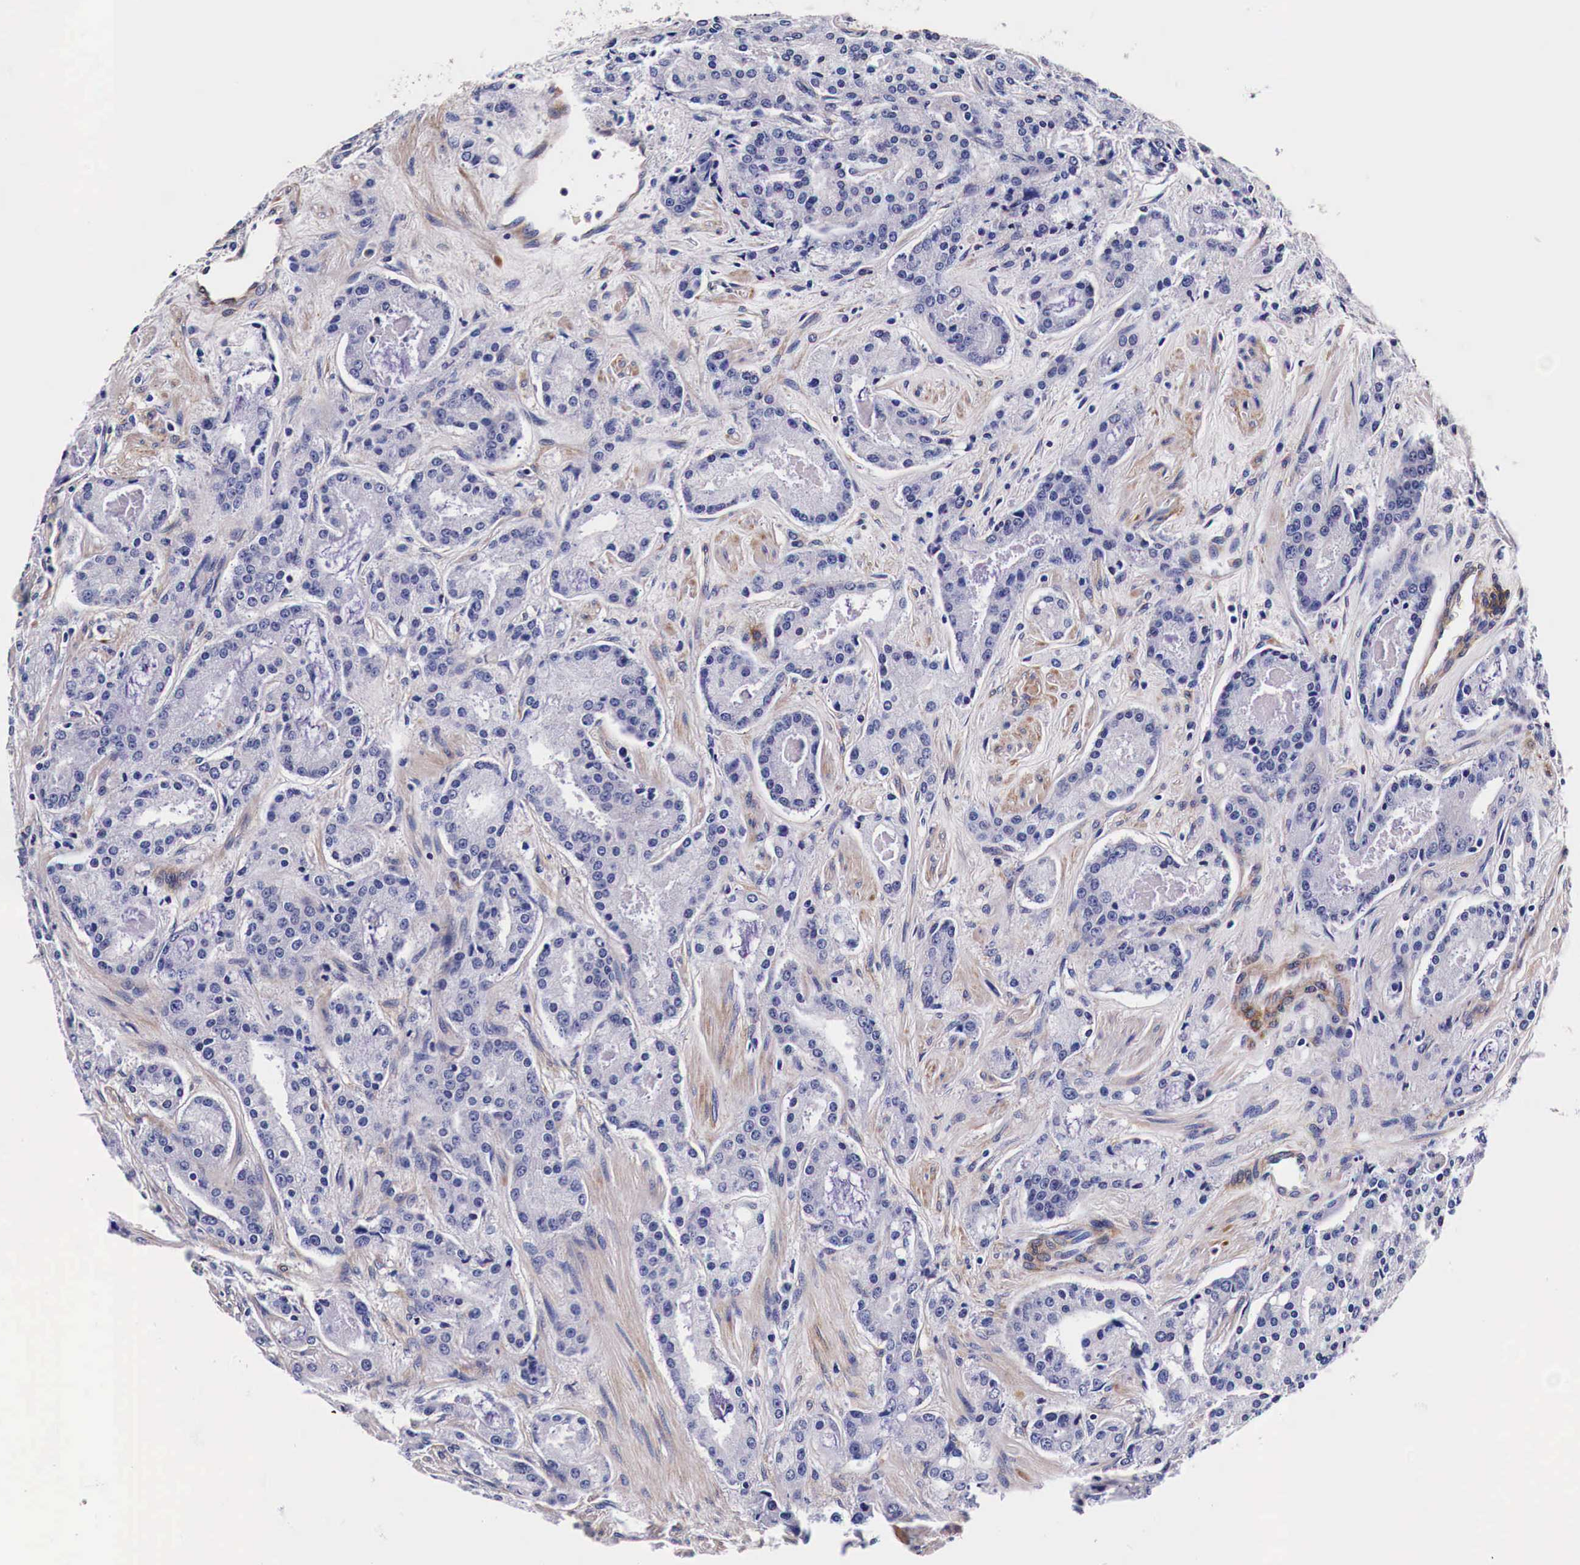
{"staining": {"intensity": "negative", "quantity": "none", "location": "none"}, "tissue": "prostate cancer", "cell_type": "Tumor cells", "image_type": "cancer", "snomed": [{"axis": "morphology", "description": "Adenocarcinoma, Medium grade"}, {"axis": "topography", "description": "Prostate"}], "caption": "A high-resolution histopathology image shows immunohistochemistry (IHC) staining of prostate cancer (adenocarcinoma (medium-grade)), which demonstrates no significant expression in tumor cells.", "gene": "HSPB1", "patient": {"sex": "male", "age": 72}}